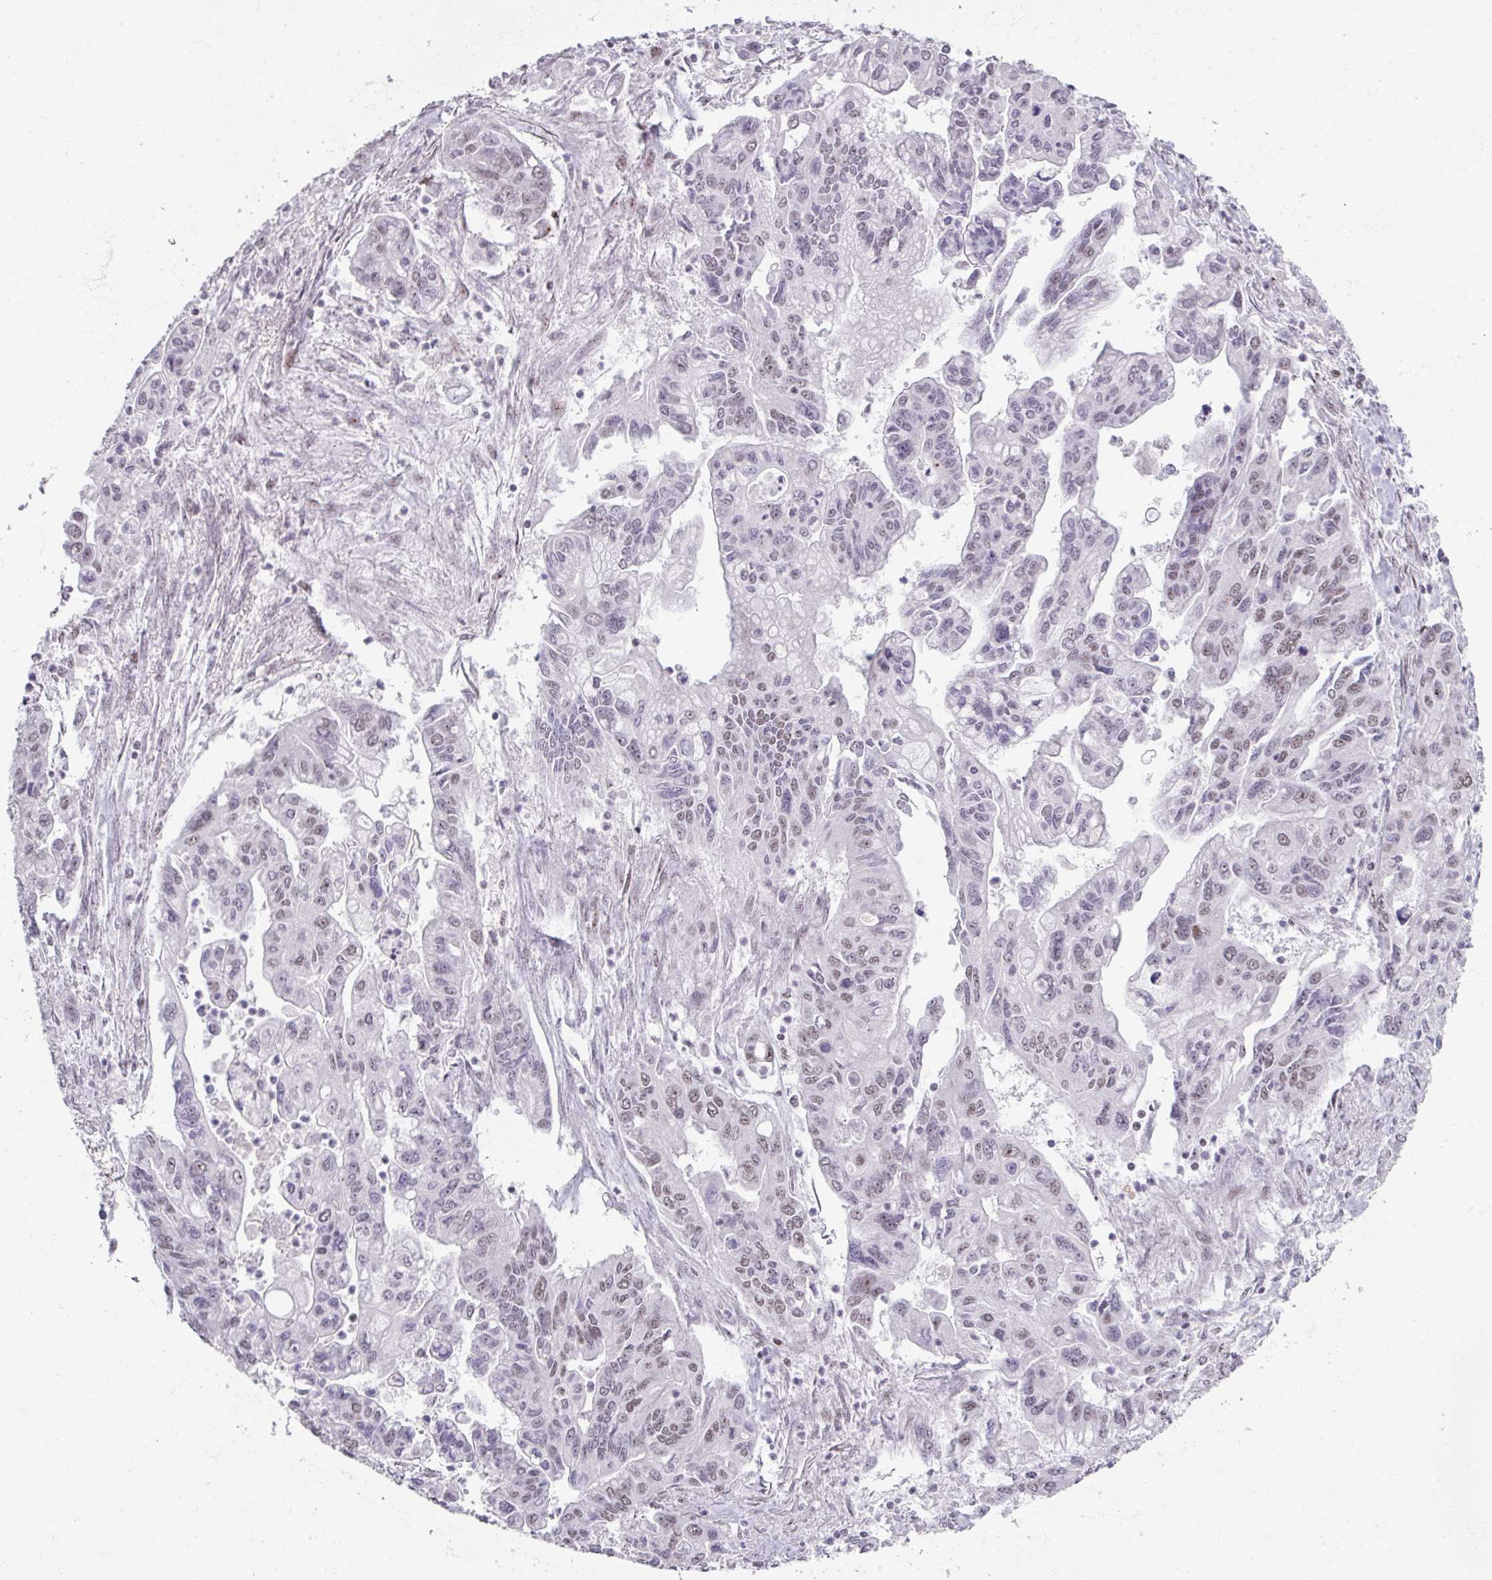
{"staining": {"intensity": "moderate", "quantity": "25%-75%", "location": "nuclear"}, "tissue": "pancreatic cancer", "cell_type": "Tumor cells", "image_type": "cancer", "snomed": [{"axis": "morphology", "description": "Adenocarcinoma, NOS"}, {"axis": "topography", "description": "Pancreas"}], "caption": "Human pancreatic cancer (adenocarcinoma) stained with a brown dye exhibits moderate nuclear positive positivity in approximately 25%-75% of tumor cells.", "gene": "ADAR", "patient": {"sex": "male", "age": 62}}